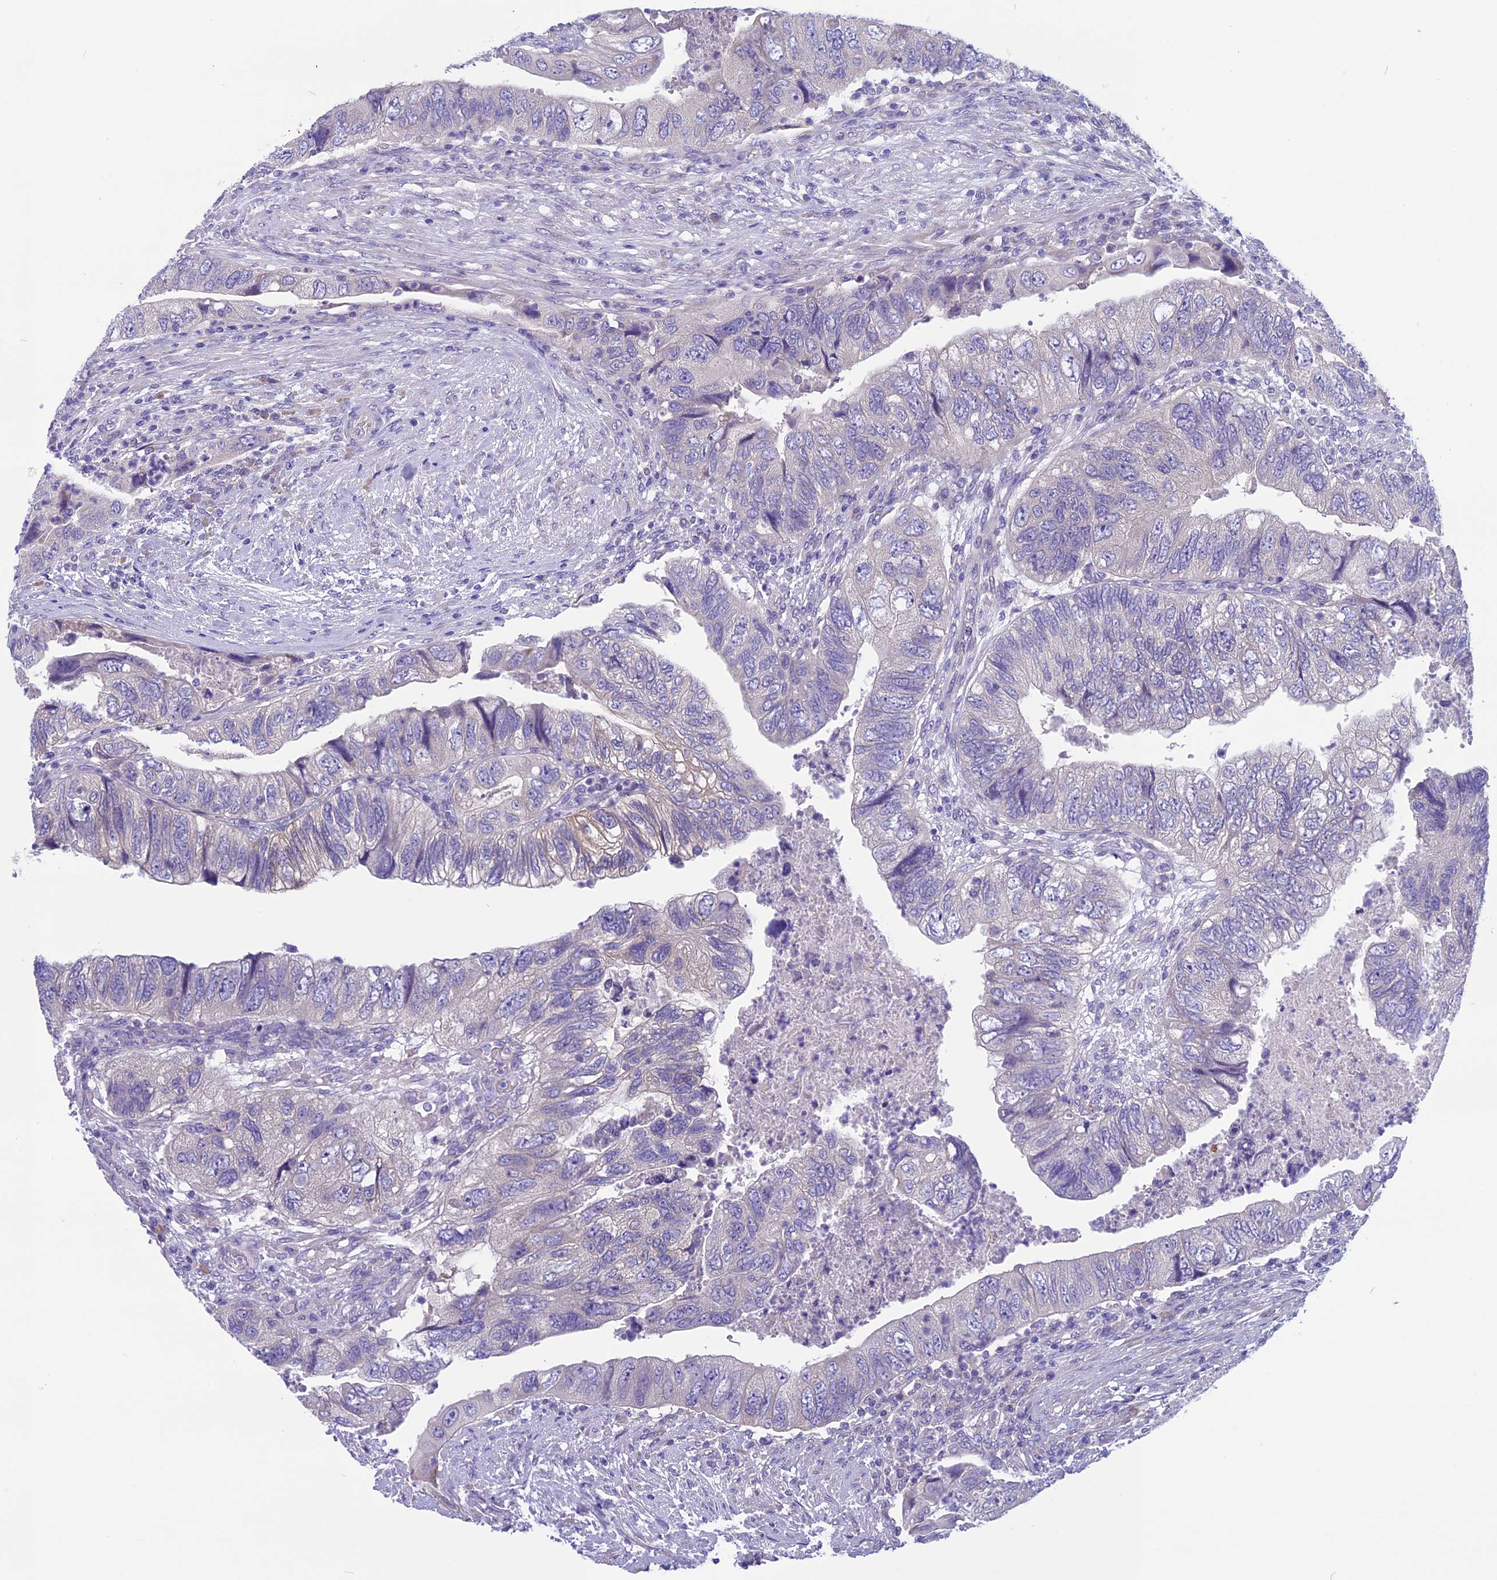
{"staining": {"intensity": "negative", "quantity": "none", "location": "none"}, "tissue": "colorectal cancer", "cell_type": "Tumor cells", "image_type": "cancer", "snomed": [{"axis": "morphology", "description": "Adenocarcinoma, NOS"}, {"axis": "topography", "description": "Rectum"}], "caption": "Human colorectal cancer (adenocarcinoma) stained for a protein using immunohistochemistry (IHC) demonstrates no staining in tumor cells.", "gene": "DCTN5", "patient": {"sex": "male", "age": 63}}